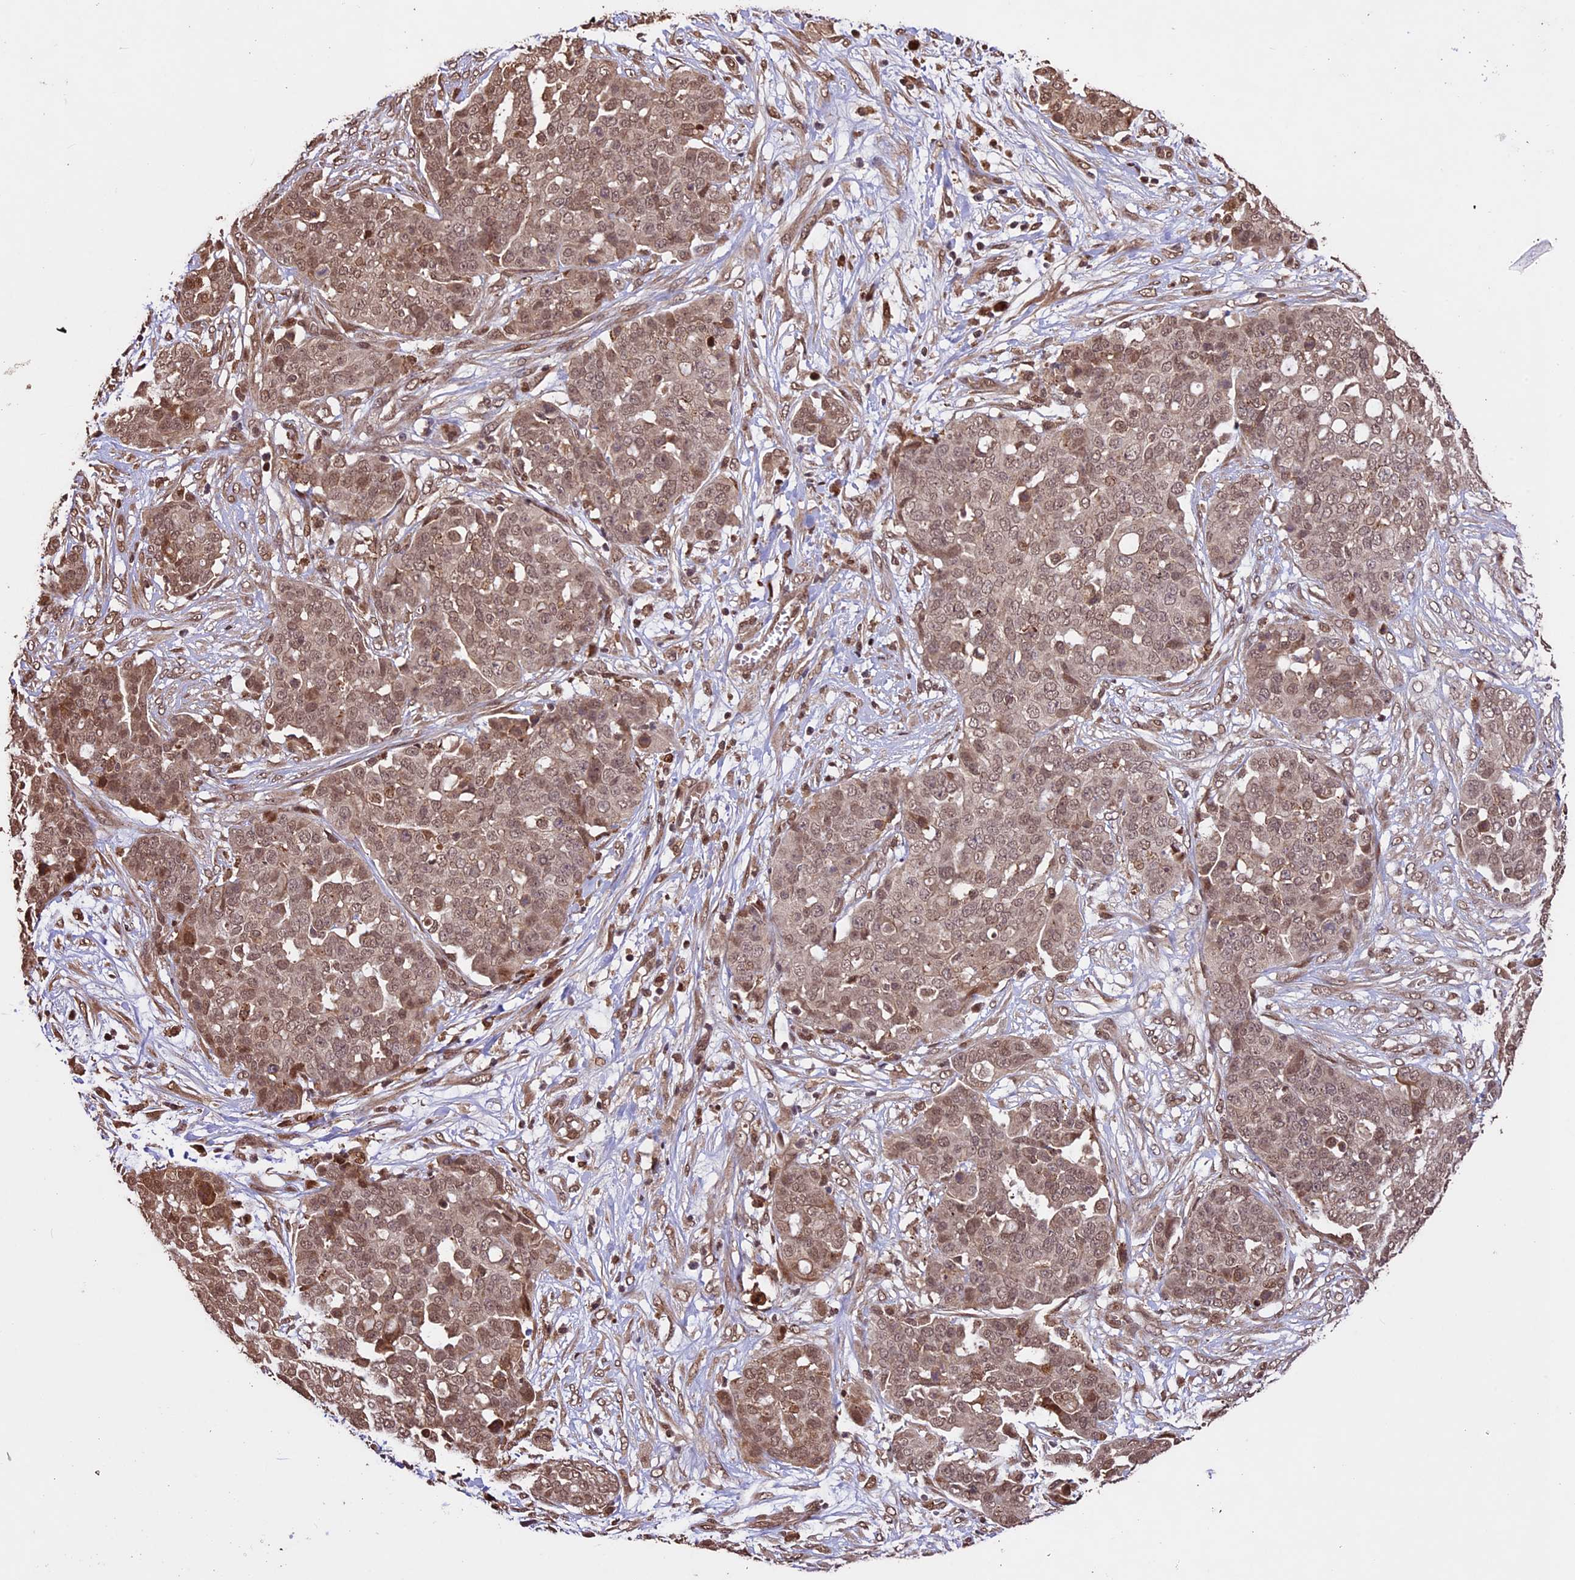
{"staining": {"intensity": "moderate", "quantity": ">75%", "location": "nuclear"}, "tissue": "ovarian cancer", "cell_type": "Tumor cells", "image_type": "cancer", "snomed": [{"axis": "morphology", "description": "Cystadenocarcinoma, serous, NOS"}, {"axis": "topography", "description": "Soft tissue"}, {"axis": "topography", "description": "Ovary"}], "caption": "Human serous cystadenocarcinoma (ovarian) stained with a protein marker demonstrates moderate staining in tumor cells.", "gene": "CDKN2AIP", "patient": {"sex": "female", "age": 57}}